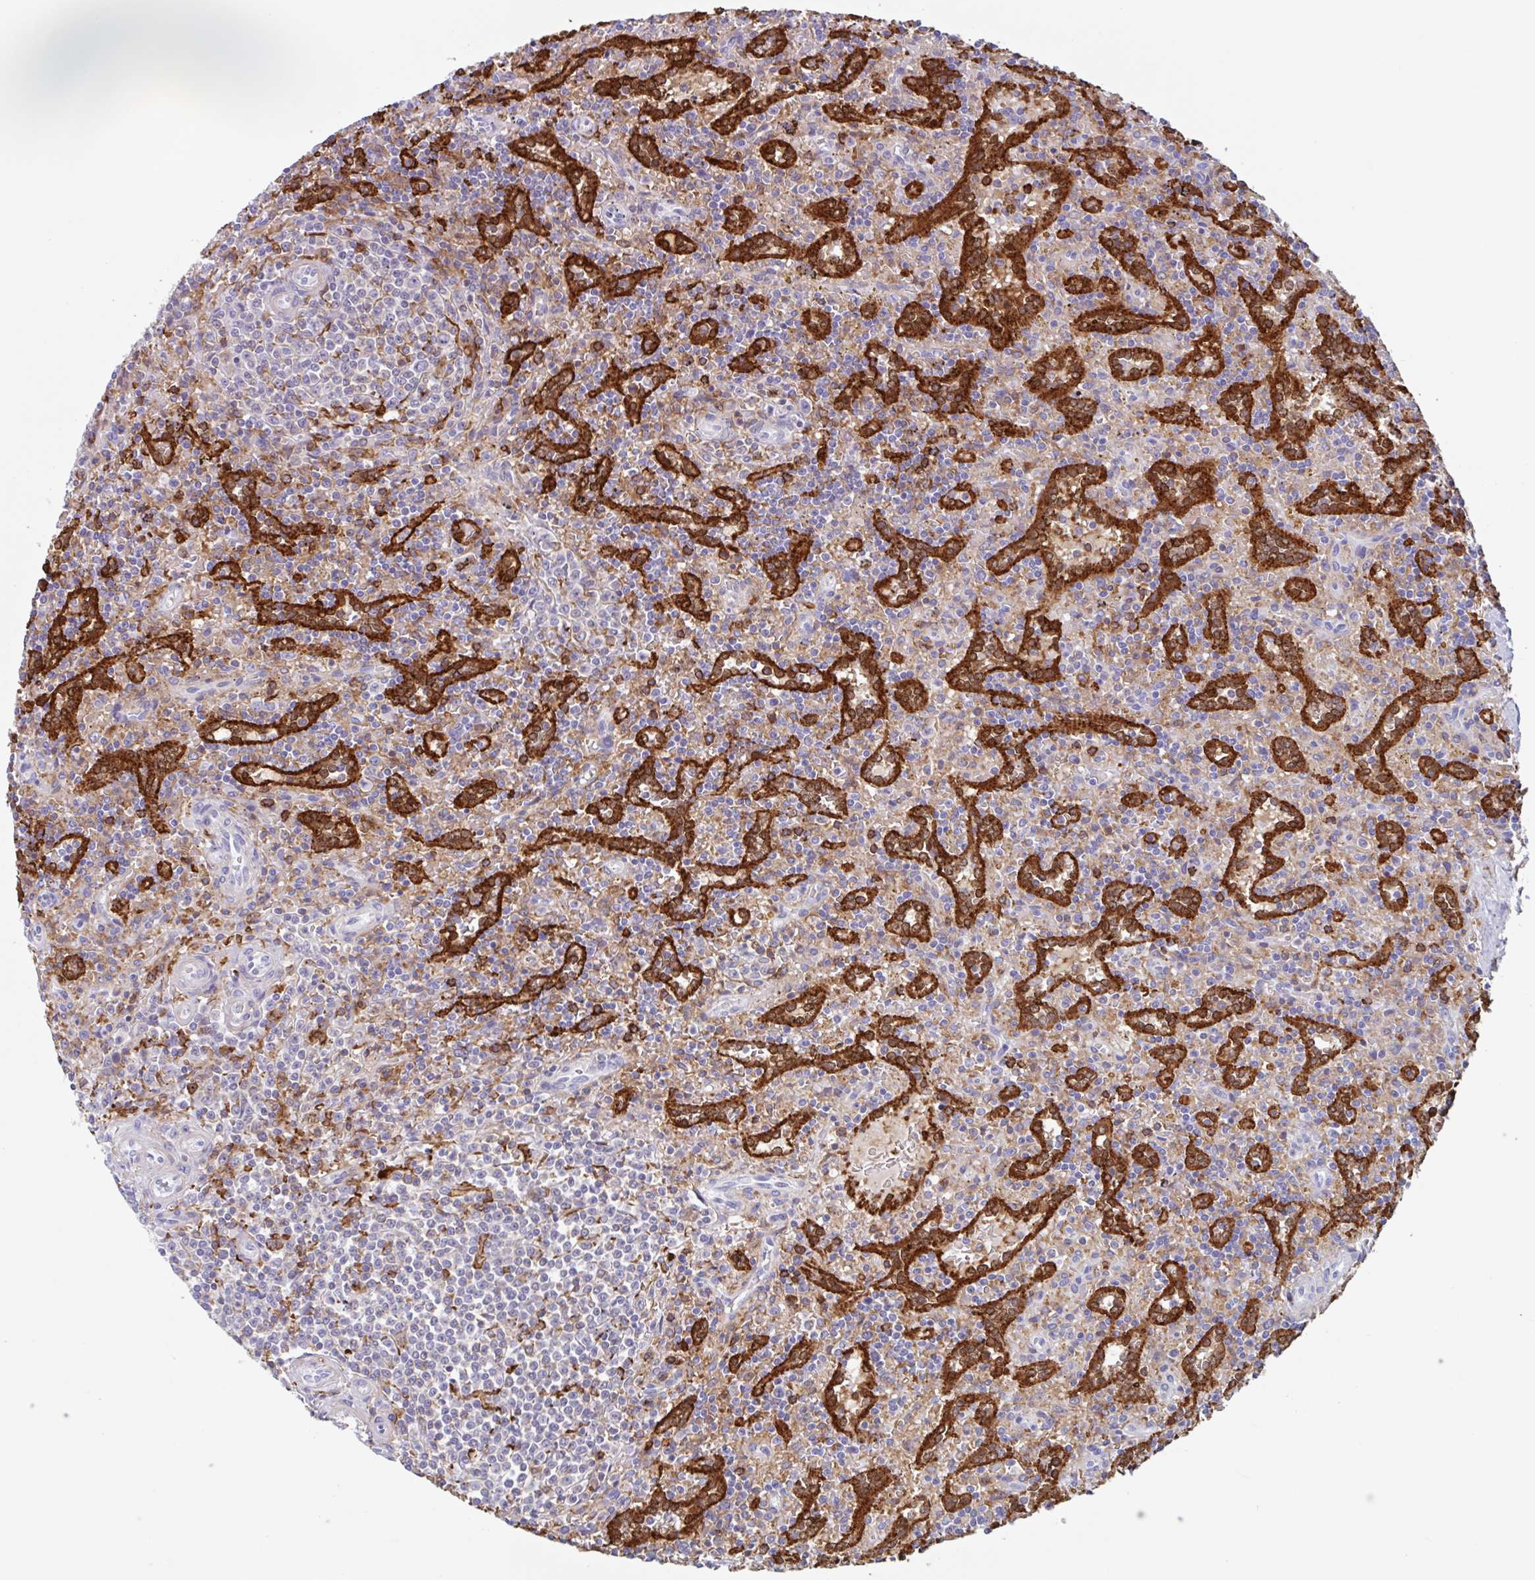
{"staining": {"intensity": "negative", "quantity": "none", "location": "none"}, "tissue": "lymphoma", "cell_type": "Tumor cells", "image_type": "cancer", "snomed": [{"axis": "morphology", "description": "Malignant lymphoma, non-Hodgkin's type, Low grade"}, {"axis": "topography", "description": "Spleen"}], "caption": "Protein analysis of lymphoma shows no significant staining in tumor cells.", "gene": "EFHD1", "patient": {"sex": "male", "age": 67}}